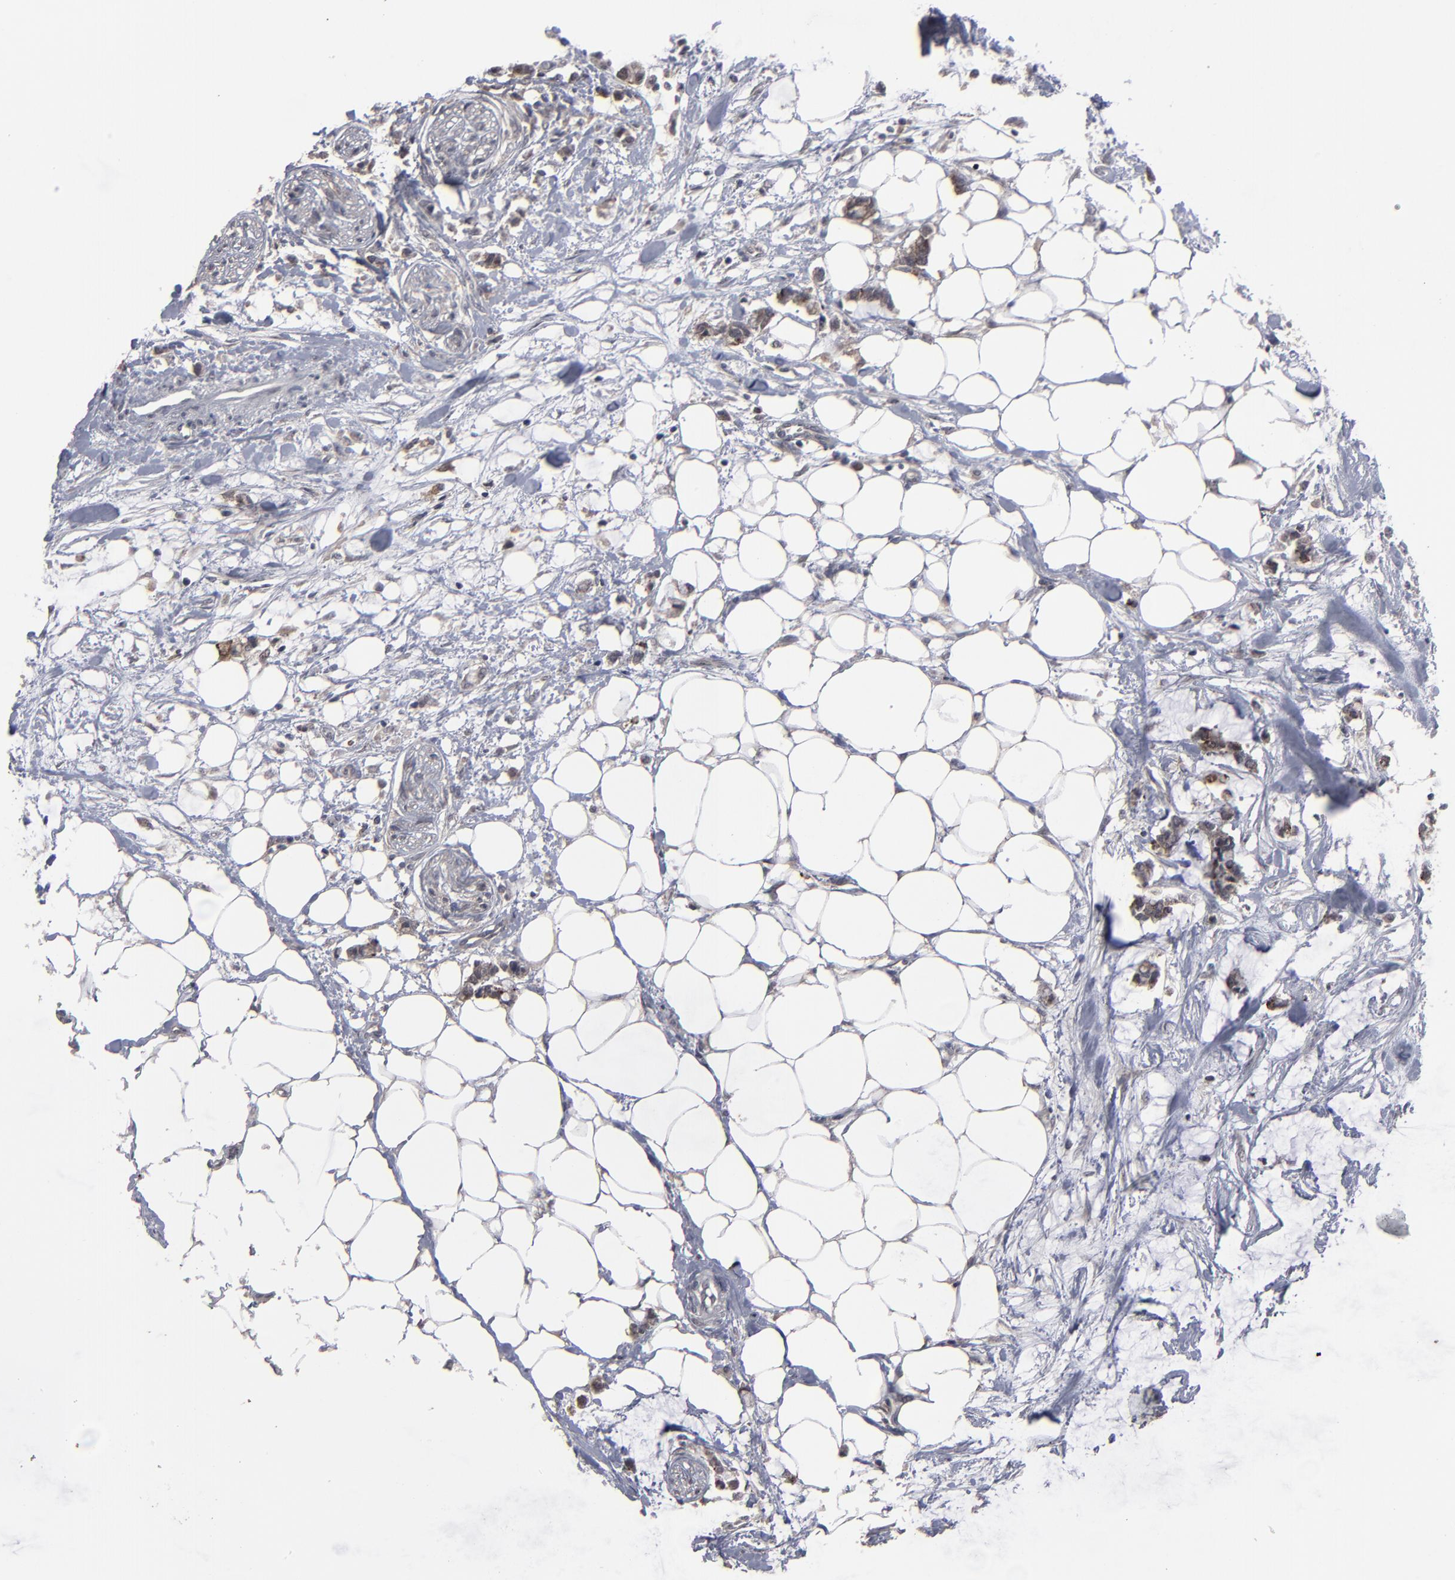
{"staining": {"intensity": "weak", "quantity": ">75%", "location": "cytoplasmic/membranous,nuclear"}, "tissue": "colorectal cancer", "cell_type": "Tumor cells", "image_type": "cancer", "snomed": [{"axis": "morphology", "description": "Normal tissue, NOS"}, {"axis": "morphology", "description": "Adenocarcinoma, NOS"}, {"axis": "topography", "description": "Colon"}, {"axis": "topography", "description": "Peripheral nerve tissue"}], "caption": "Immunohistochemistry (IHC) micrograph of neoplastic tissue: human colorectal cancer (adenocarcinoma) stained using immunohistochemistry displays low levels of weak protein expression localized specifically in the cytoplasmic/membranous and nuclear of tumor cells, appearing as a cytoplasmic/membranous and nuclear brown color.", "gene": "SLC22A17", "patient": {"sex": "male", "age": 14}}